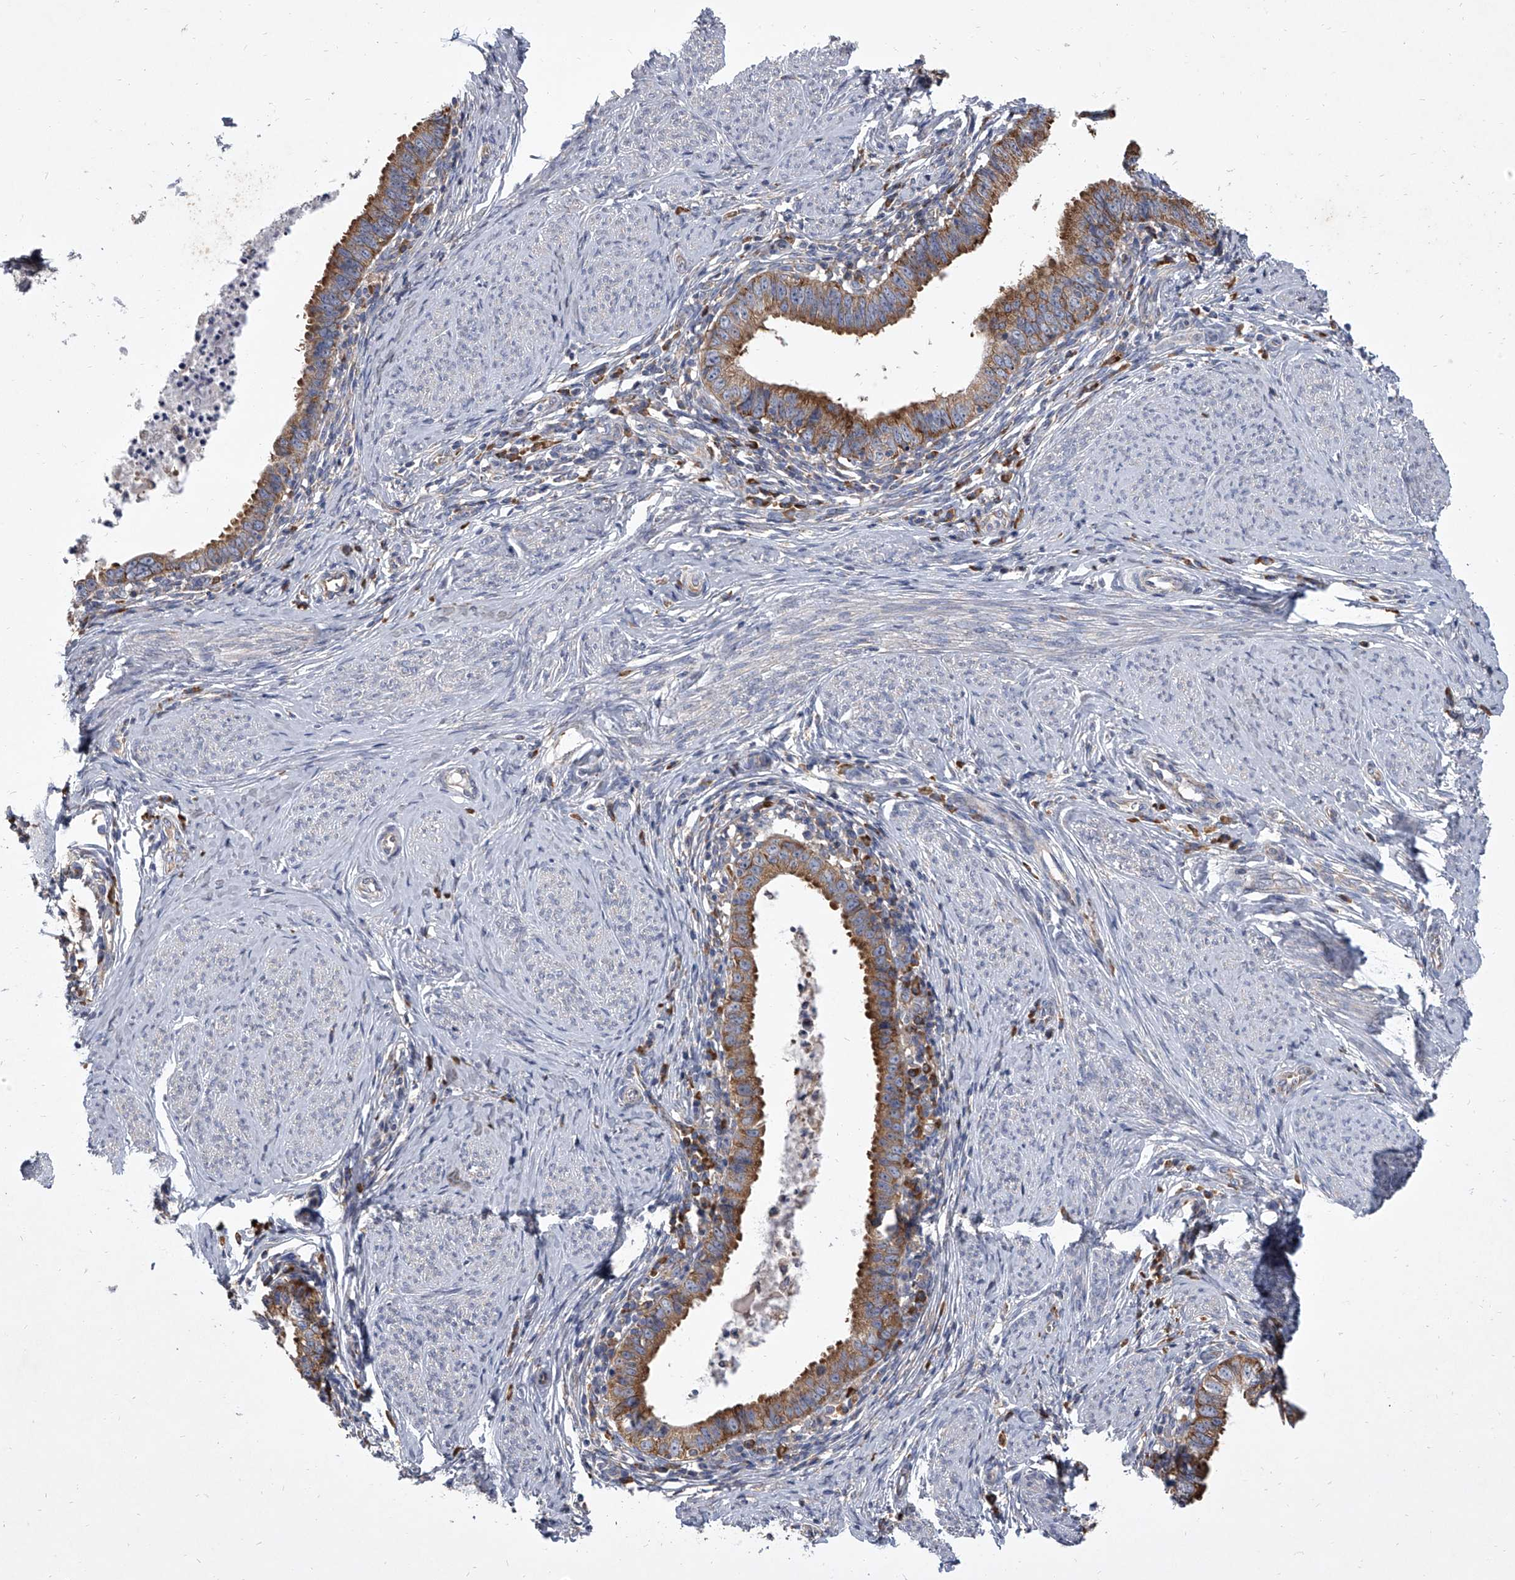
{"staining": {"intensity": "moderate", "quantity": ">75%", "location": "cytoplasmic/membranous"}, "tissue": "cervical cancer", "cell_type": "Tumor cells", "image_type": "cancer", "snomed": [{"axis": "morphology", "description": "Adenocarcinoma, NOS"}, {"axis": "topography", "description": "Cervix"}], "caption": "IHC photomicrograph of neoplastic tissue: adenocarcinoma (cervical) stained using IHC demonstrates medium levels of moderate protein expression localized specifically in the cytoplasmic/membranous of tumor cells, appearing as a cytoplasmic/membranous brown color.", "gene": "EIF2S2", "patient": {"sex": "female", "age": 36}}